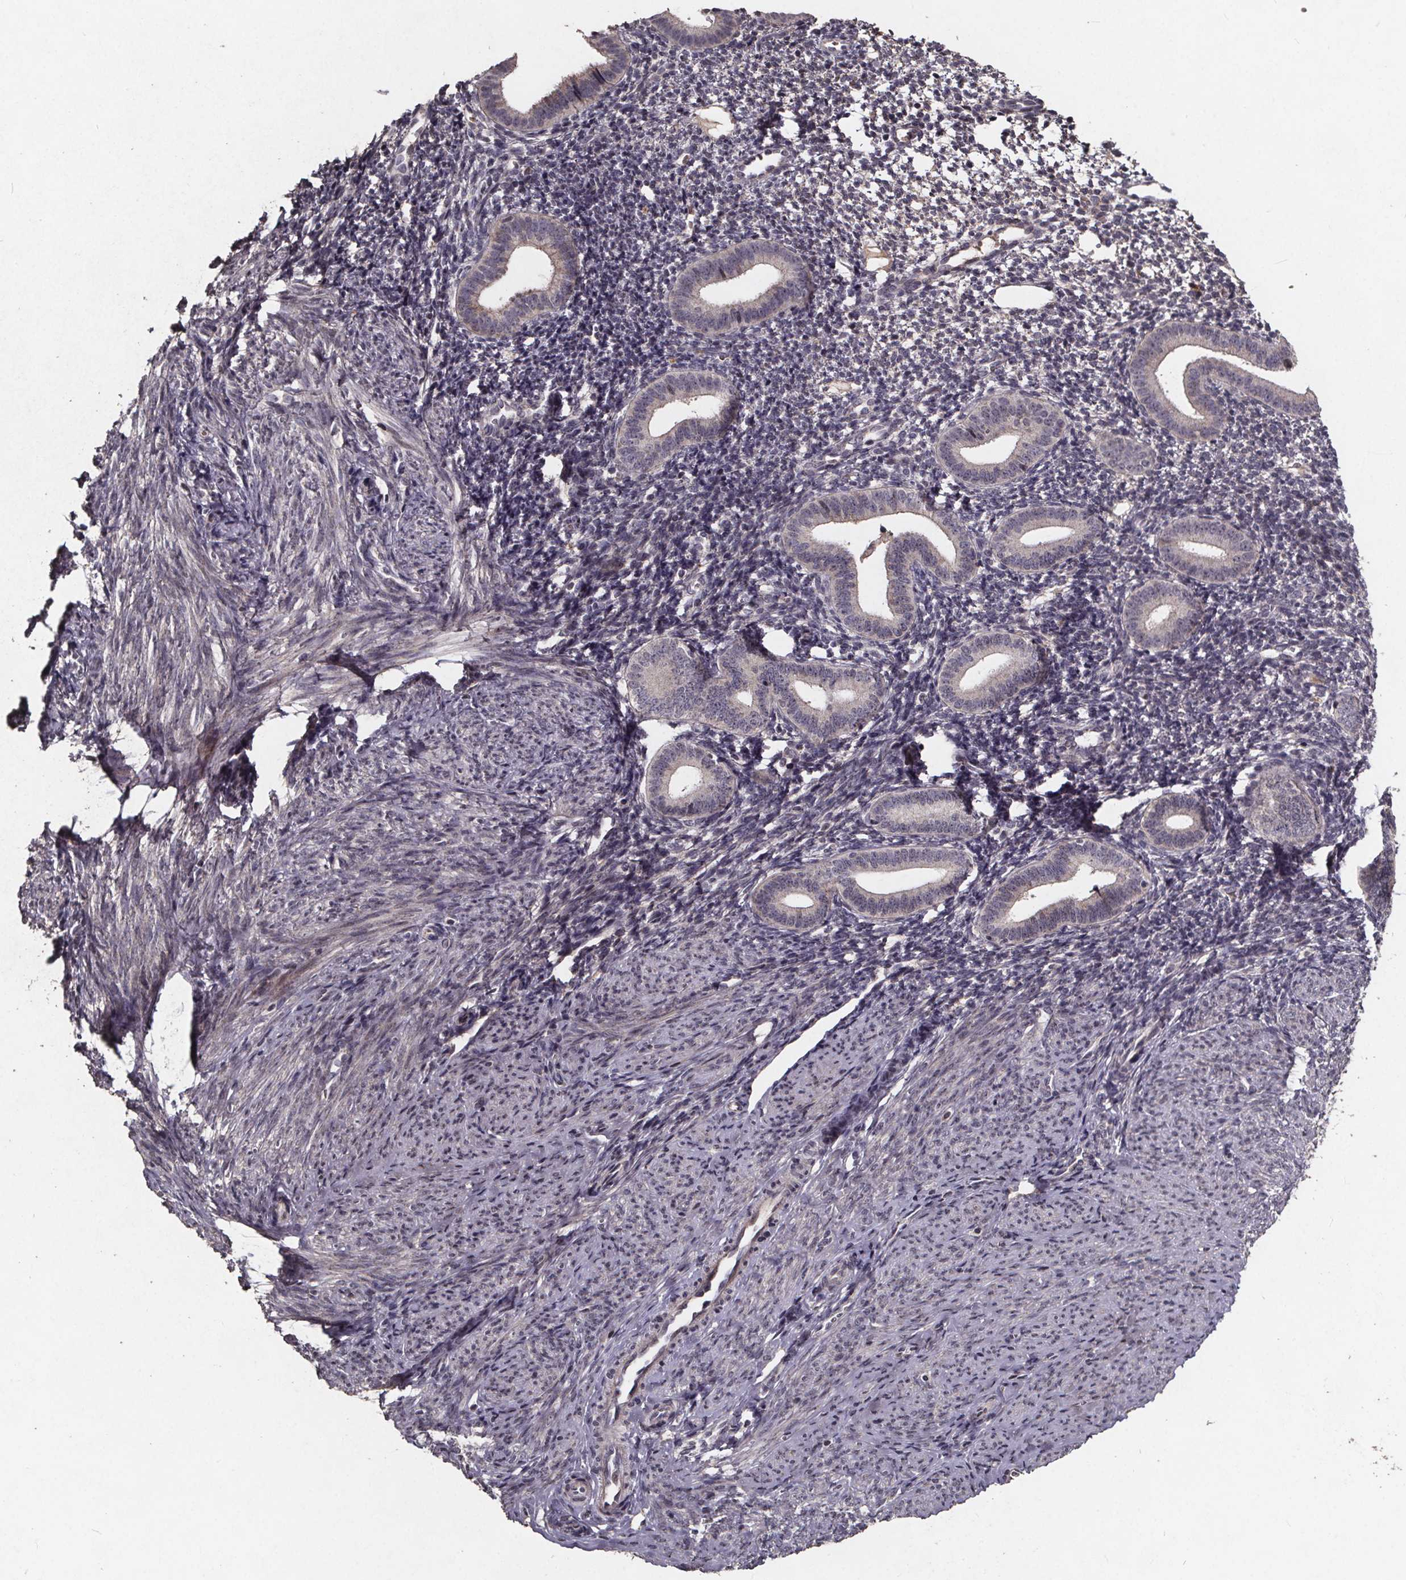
{"staining": {"intensity": "negative", "quantity": "none", "location": "none"}, "tissue": "endometrium", "cell_type": "Cells in endometrial stroma", "image_type": "normal", "snomed": [{"axis": "morphology", "description": "Normal tissue, NOS"}, {"axis": "topography", "description": "Endometrium"}], "caption": "This is a image of immunohistochemistry staining of benign endometrium, which shows no staining in cells in endometrial stroma. The staining was performed using DAB (3,3'-diaminobenzidine) to visualize the protein expression in brown, while the nuclei were stained in blue with hematoxylin (Magnification: 20x).", "gene": "GPX3", "patient": {"sex": "female", "age": 40}}